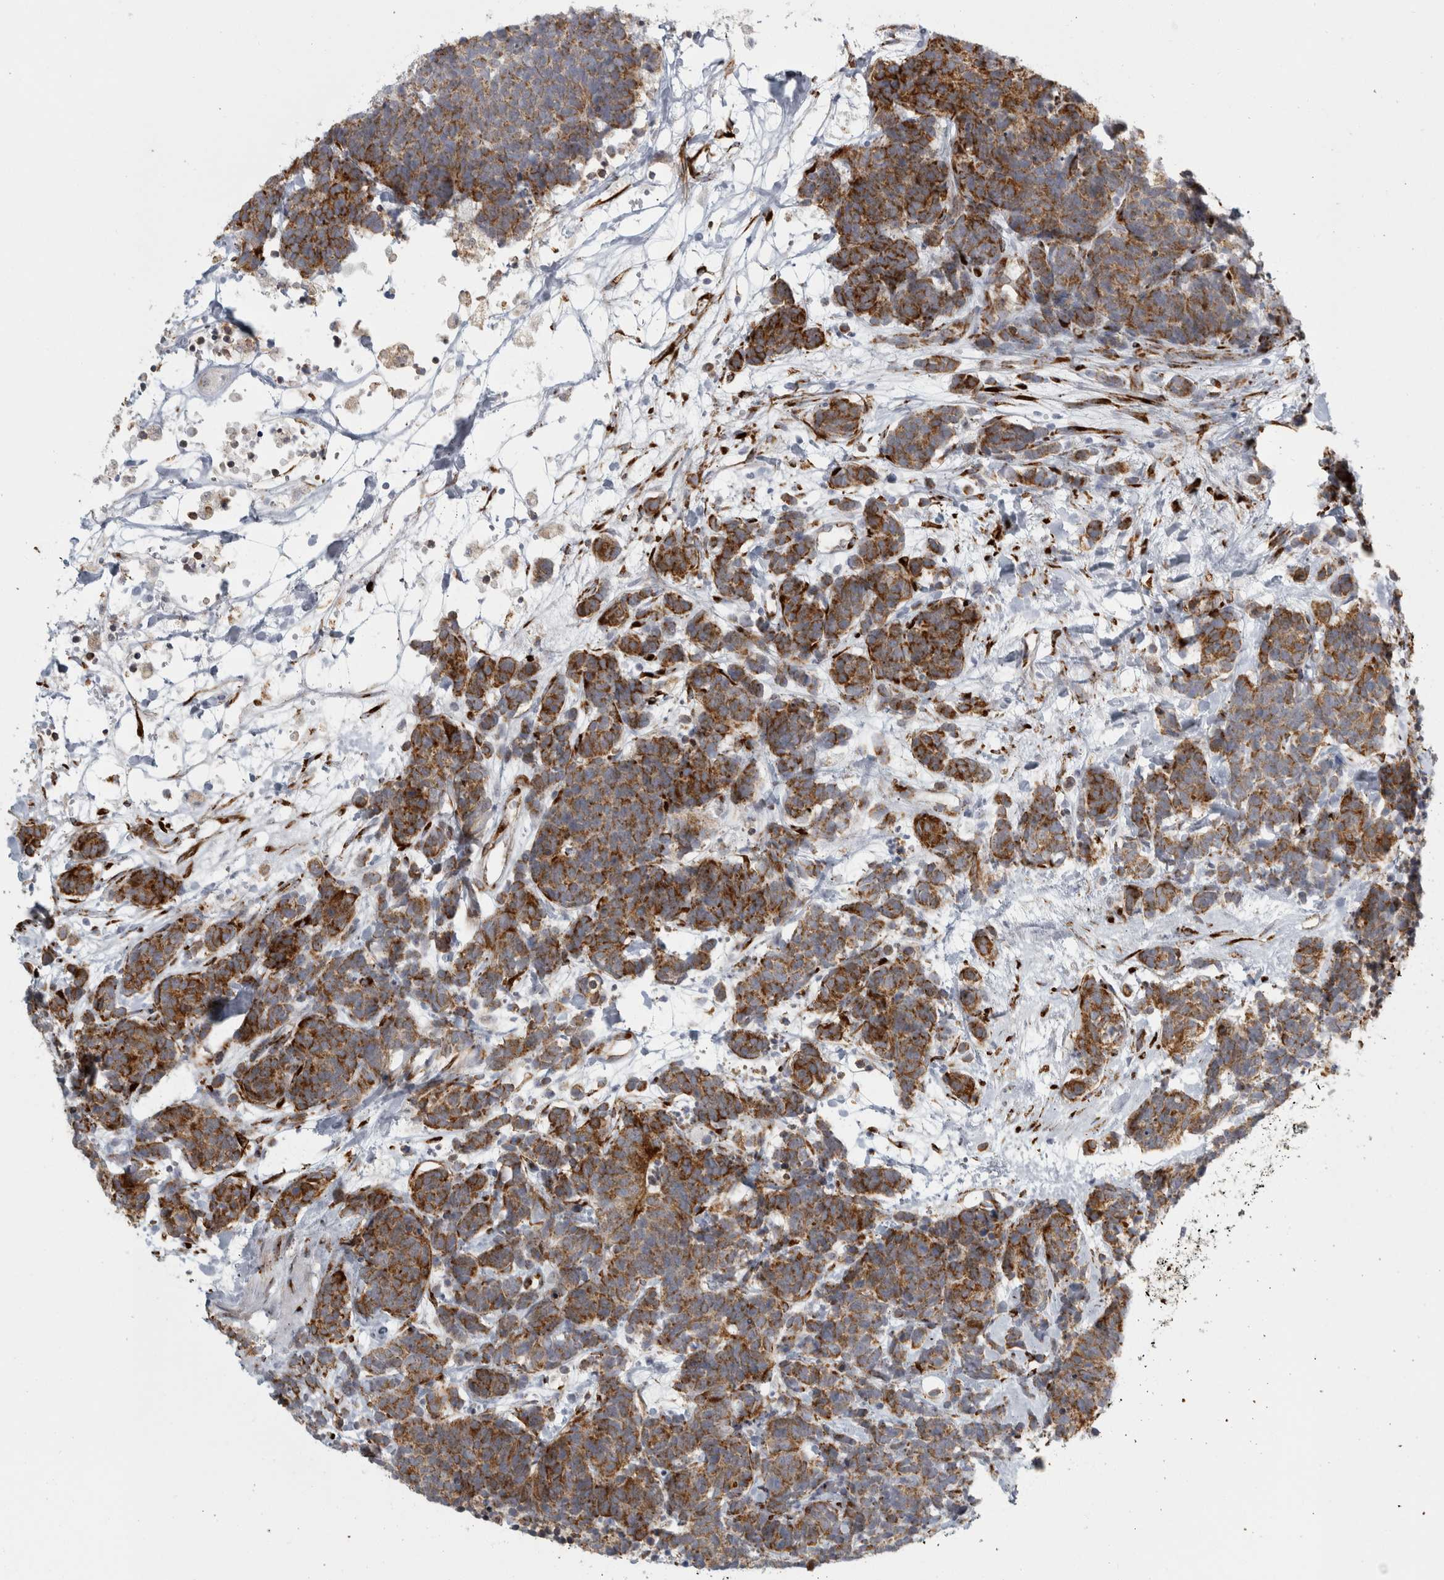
{"staining": {"intensity": "strong", "quantity": ">75%", "location": "cytoplasmic/membranous"}, "tissue": "carcinoid", "cell_type": "Tumor cells", "image_type": "cancer", "snomed": [{"axis": "morphology", "description": "Carcinoma, NOS"}, {"axis": "morphology", "description": "Carcinoid, malignant, NOS"}, {"axis": "topography", "description": "Urinary bladder"}], "caption": "Carcinoid was stained to show a protein in brown. There is high levels of strong cytoplasmic/membranous staining in about >75% of tumor cells.", "gene": "OSTN", "patient": {"sex": "male", "age": 57}}